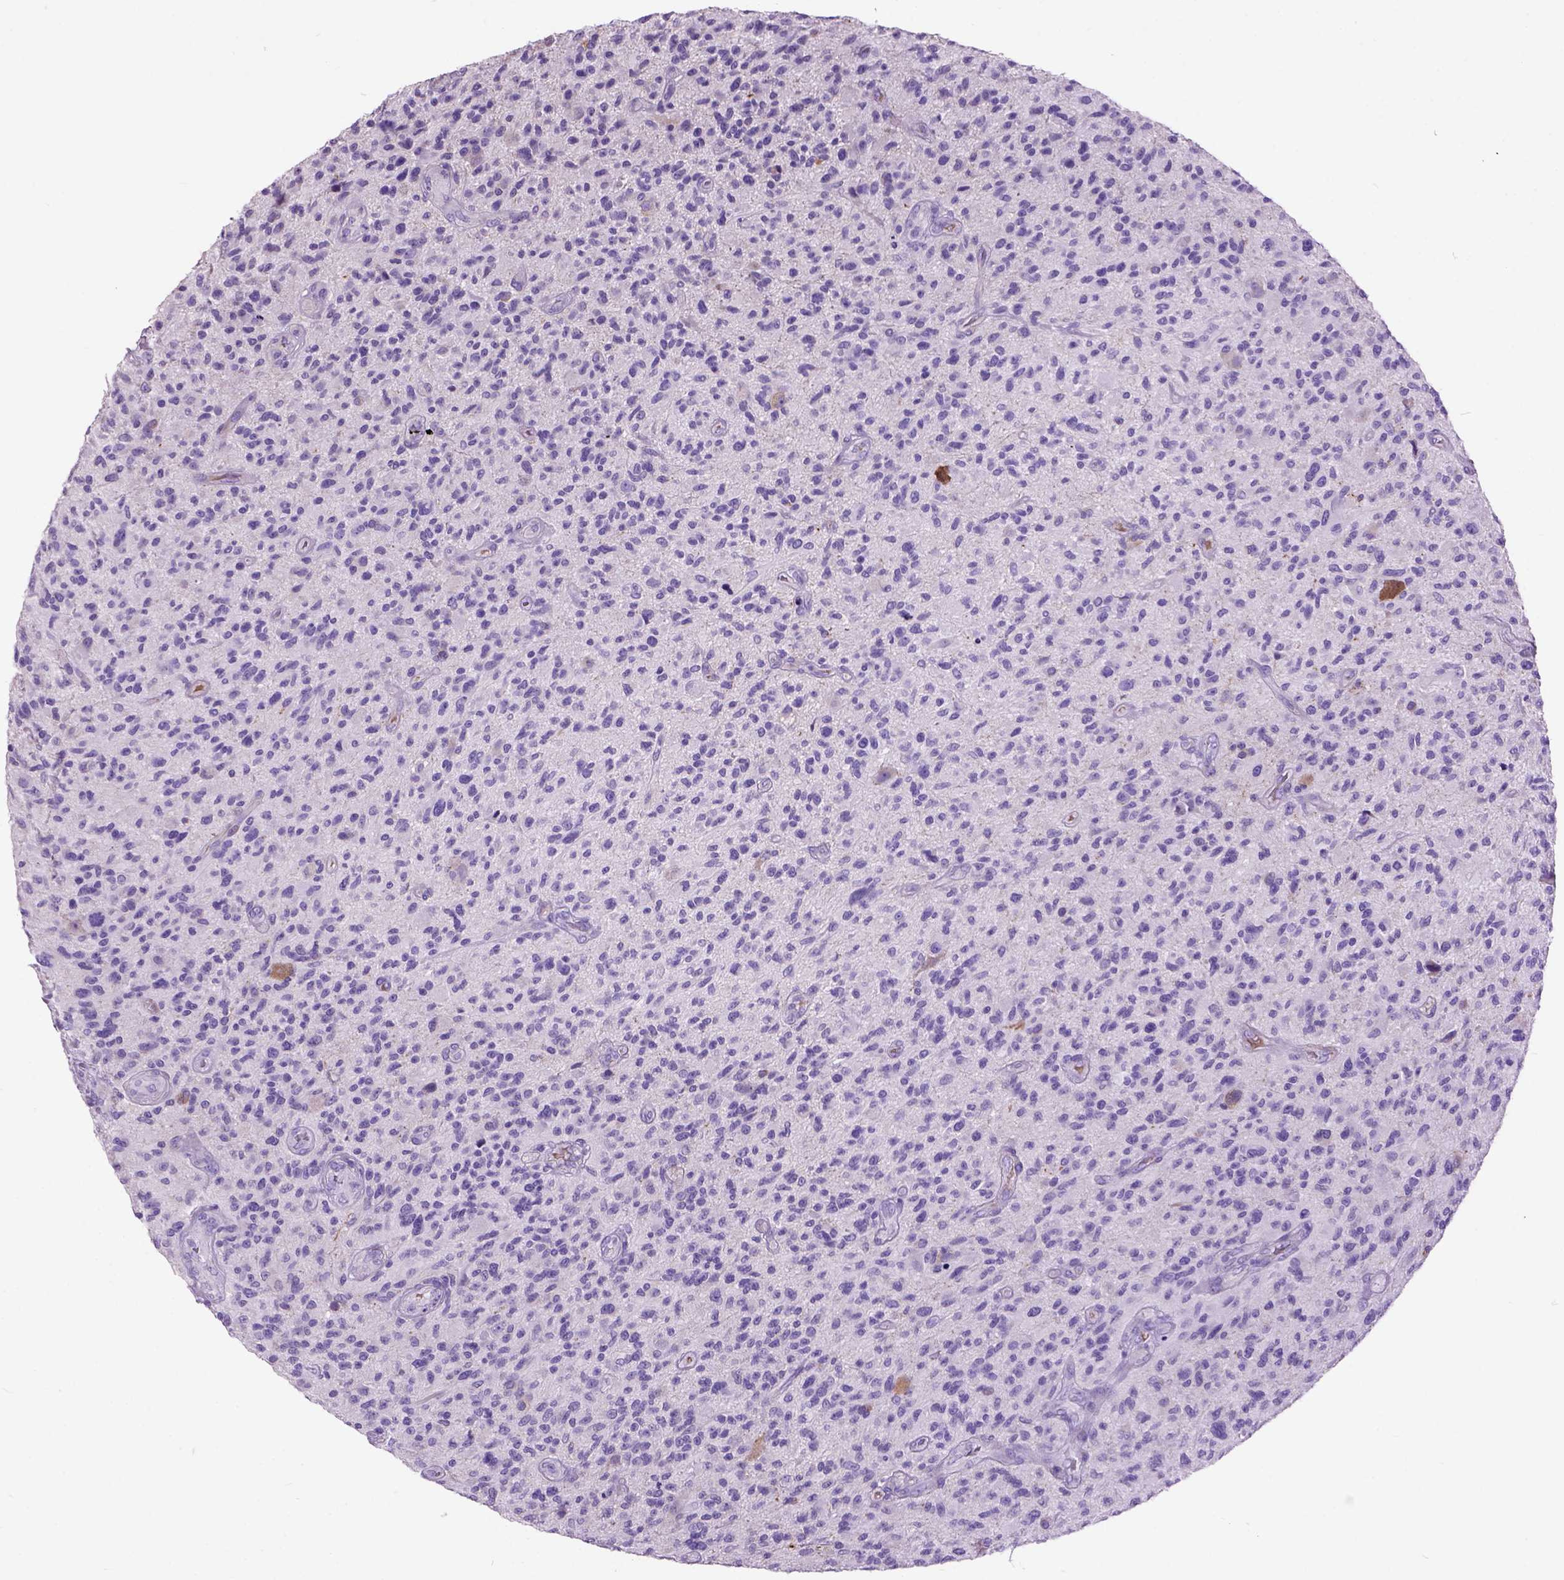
{"staining": {"intensity": "negative", "quantity": "none", "location": "none"}, "tissue": "glioma", "cell_type": "Tumor cells", "image_type": "cancer", "snomed": [{"axis": "morphology", "description": "Glioma, malignant, High grade"}, {"axis": "topography", "description": "Brain"}], "caption": "IHC photomicrograph of glioma stained for a protein (brown), which demonstrates no positivity in tumor cells. (Stains: DAB IHC with hematoxylin counter stain, Microscopy: brightfield microscopy at high magnification).", "gene": "MAPT", "patient": {"sex": "male", "age": 47}}